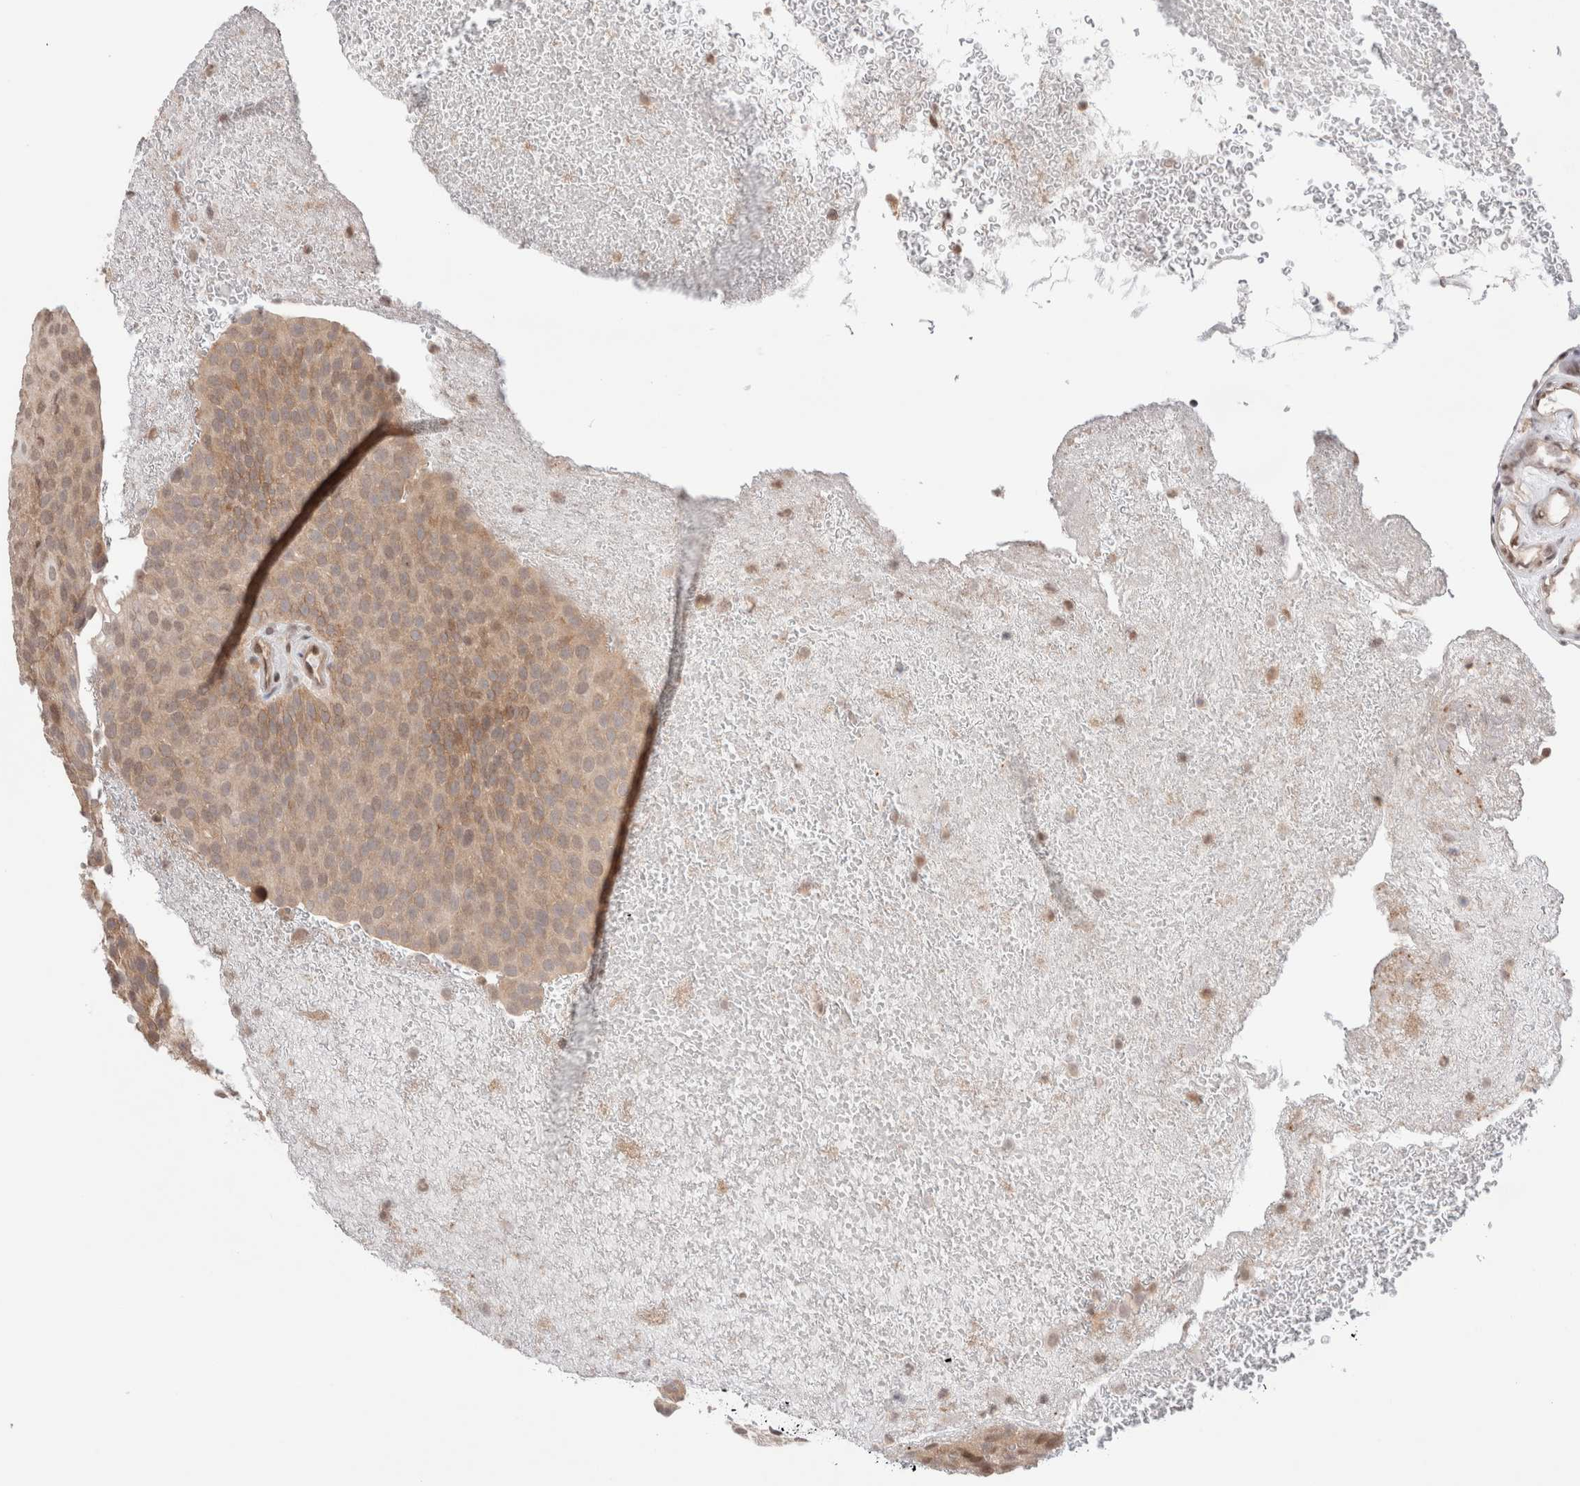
{"staining": {"intensity": "weak", "quantity": ">75%", "location": "cytoplasmic/membranous,nuclear"}, "tissue": "urothelial cancer", "cell_type": "Tumor cells", "image_type": "cancer", "snomed": [{"axis": "morphology", "description": "Urothelial carcinoma, Low grade"}, {"axis": "topography", "description": "Urinary bladder"}], "caption": "Urothelial cancer stained with immunohistochemistry (IHC) displays weak cytoplasmic/membranous and nuclear staining in approximately >75% of tumor cells. (DAB IHC, brown staining for protein, blue staining for nuclei).", "gene": "GATAD2A", "patient": {"sex": "male", "age": 78}}